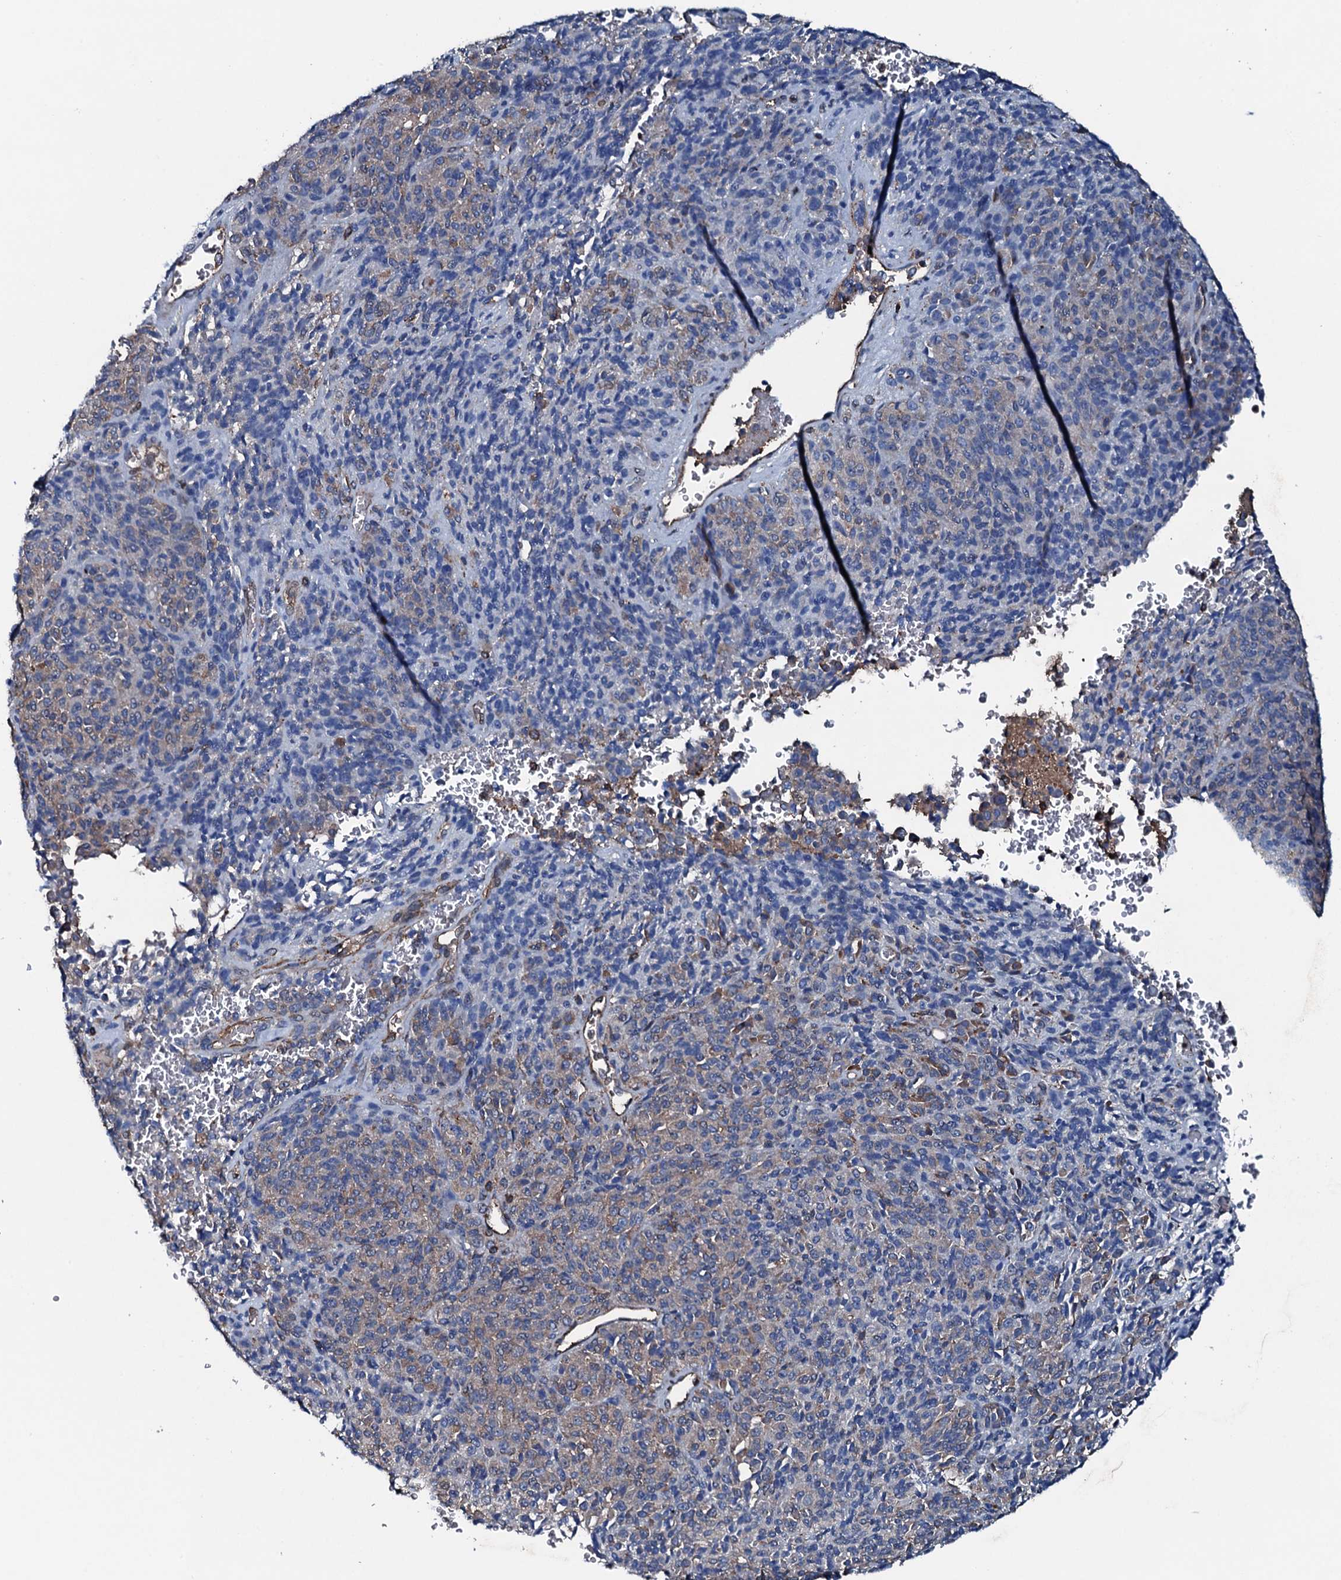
{"staining": {"intensity": "weak", "quantity": "25%-75%", "location": "cytoplasmic/membranous"}, "tissue": "melanoma", "cell_type": "Tumor cells", "image_type": "cancer", "snomed": [{"axis": "morphology", "description": "Malignant melanoma, Metastatic site"}, {"axis": "topography", "description": "Brain"}], "caption": "Protein expression analysis of melanoma displays weak cytoplasmic/membranous expression in approximately 25%-75% of tumor cells.", "gene": "MS4A4E", "patient": {"sex": "female", "age": 56}}